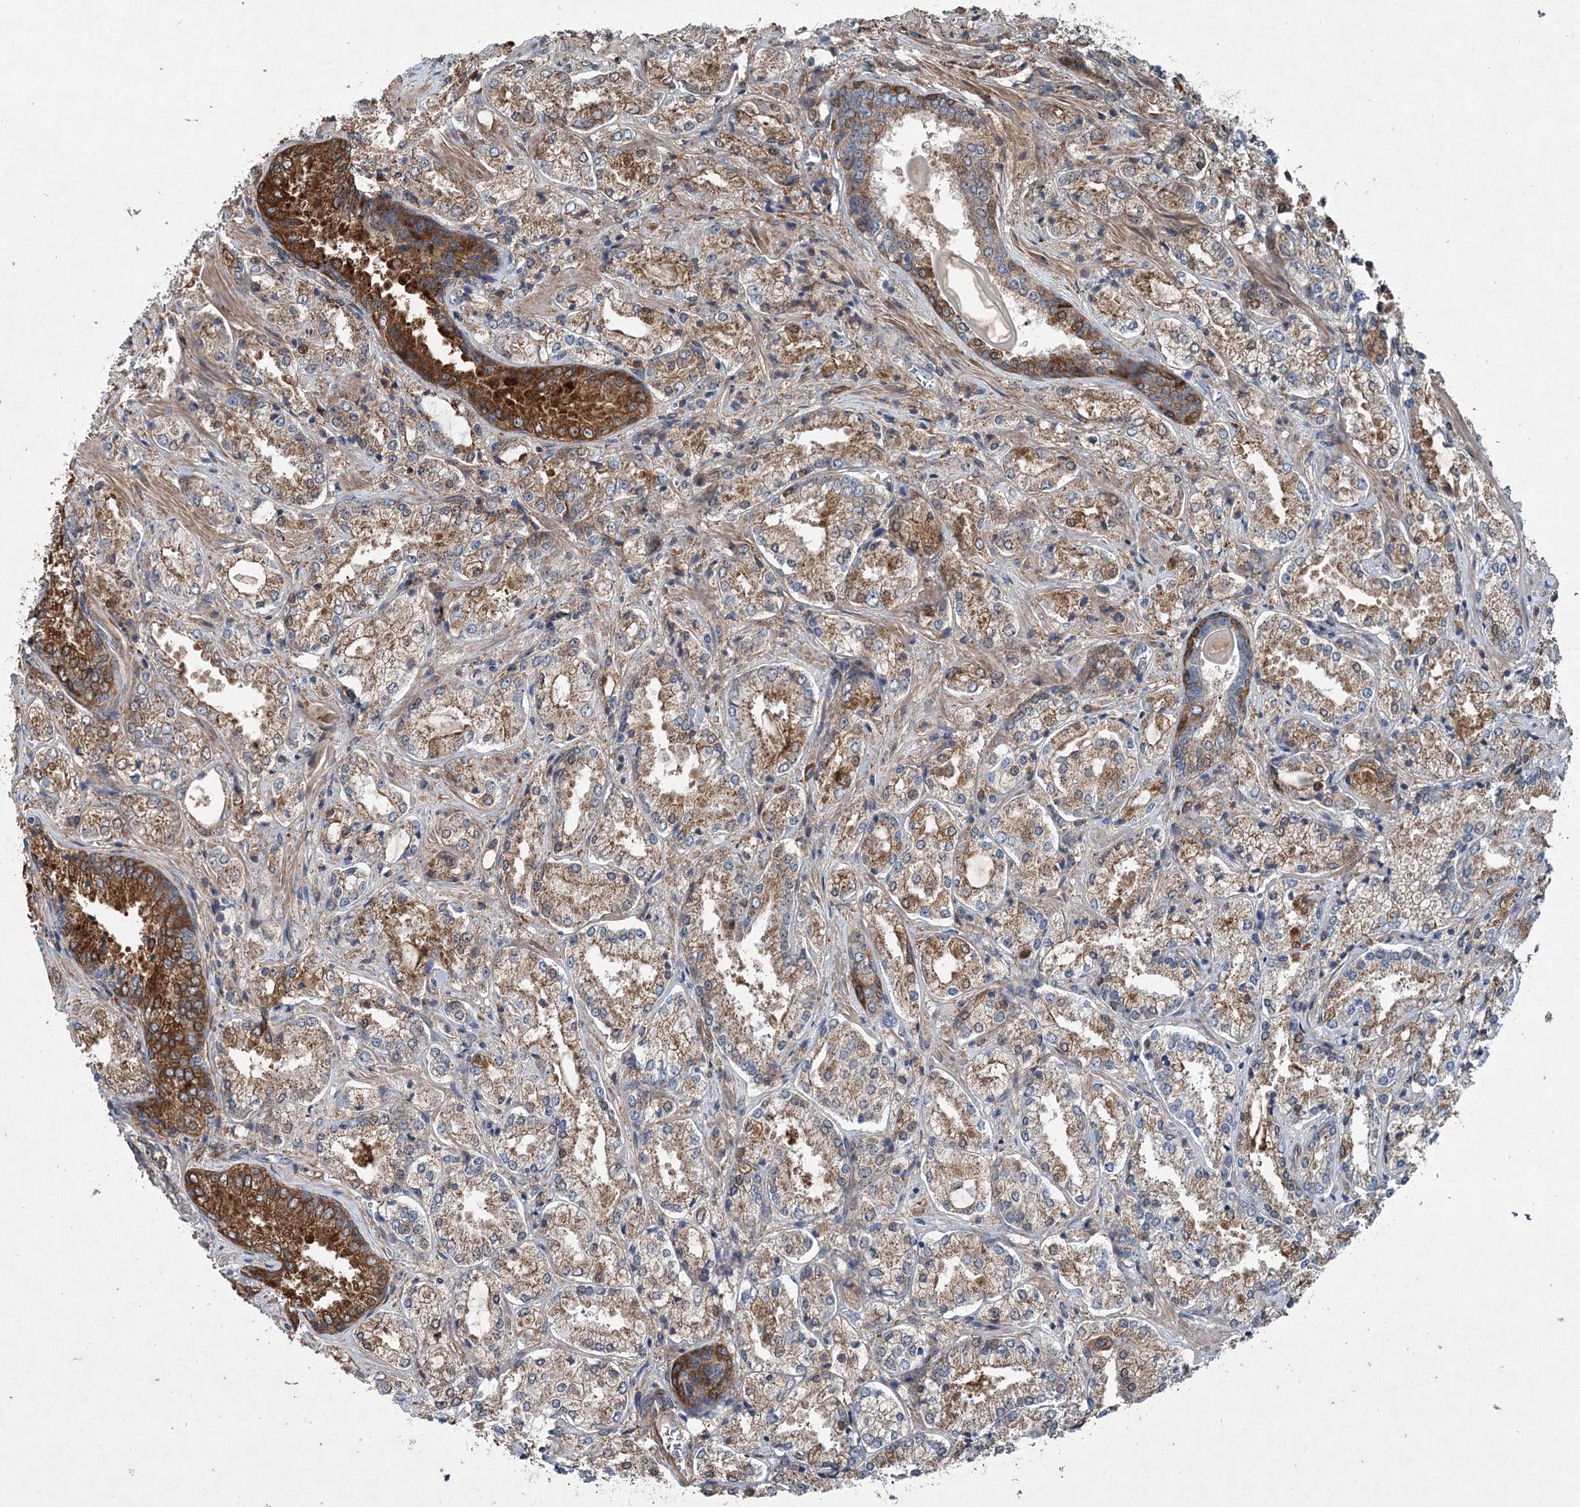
{"staining": {"intensity": "moderate", "quantity": ">75%", "location": "cytoplasmic/membranous"}, "tissue": "prostate cancer", "cell_type": "Tumor cells", "image_type": "cancer", "snomed": [{"axis": "morphology", "description": "Adenocarcinoma, Low grade"}, {"axis": "topography", "description": "Prostate"}], "caption": "Moderate cytoplasmic/membranous staining is appreciated in approximately >75% of tumor cells in low-grade adenocarcinoma (prostate). (DAB IHC with brightfield microscopy, high magnification).", "gene": "SPOPL", "patient": {"sex": "male", "age": 74}}